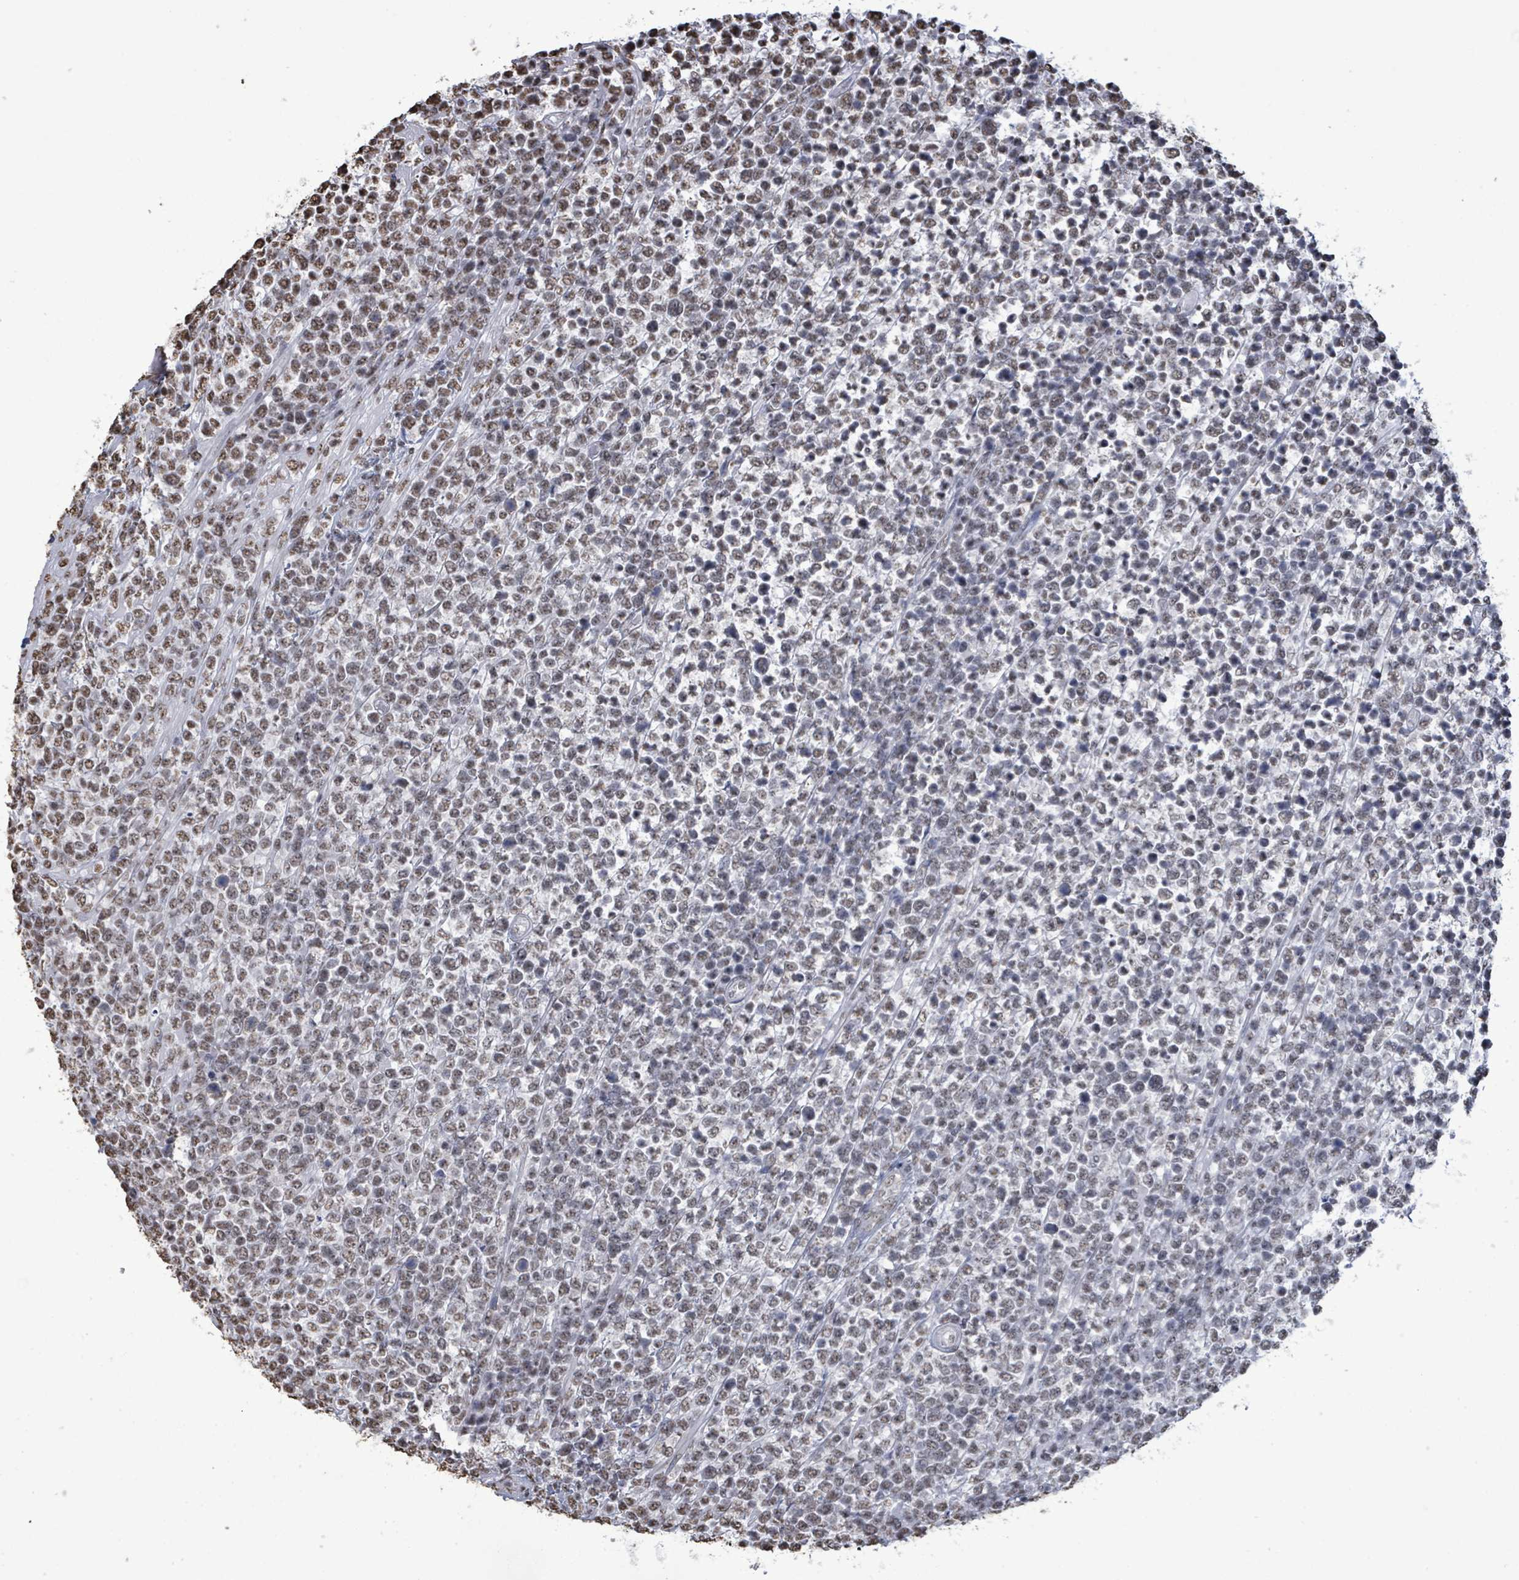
{"staining": {"intensity": "weak", "quantity": ">75%", "location": "nuclear"}, "tissue": "lymphoma", "cell_type": "Tumor cells", "image_type": "cancer", "snomed": [{"axis": "morphology", "description": "Malignant lymphoma, non-Hodgkin's type, High grade"}, {"axis": "topography", "description": "Soft tissue"}], "caption": "About >75% of tumor cells in human high-grade malignant lymphoma, non-Hodgkin's type display weak nuclear protein expression as visualized by brown immunohistochemical staining.", "gene": "SAMD14", "patient": {"sex": "female", "age": 56}}